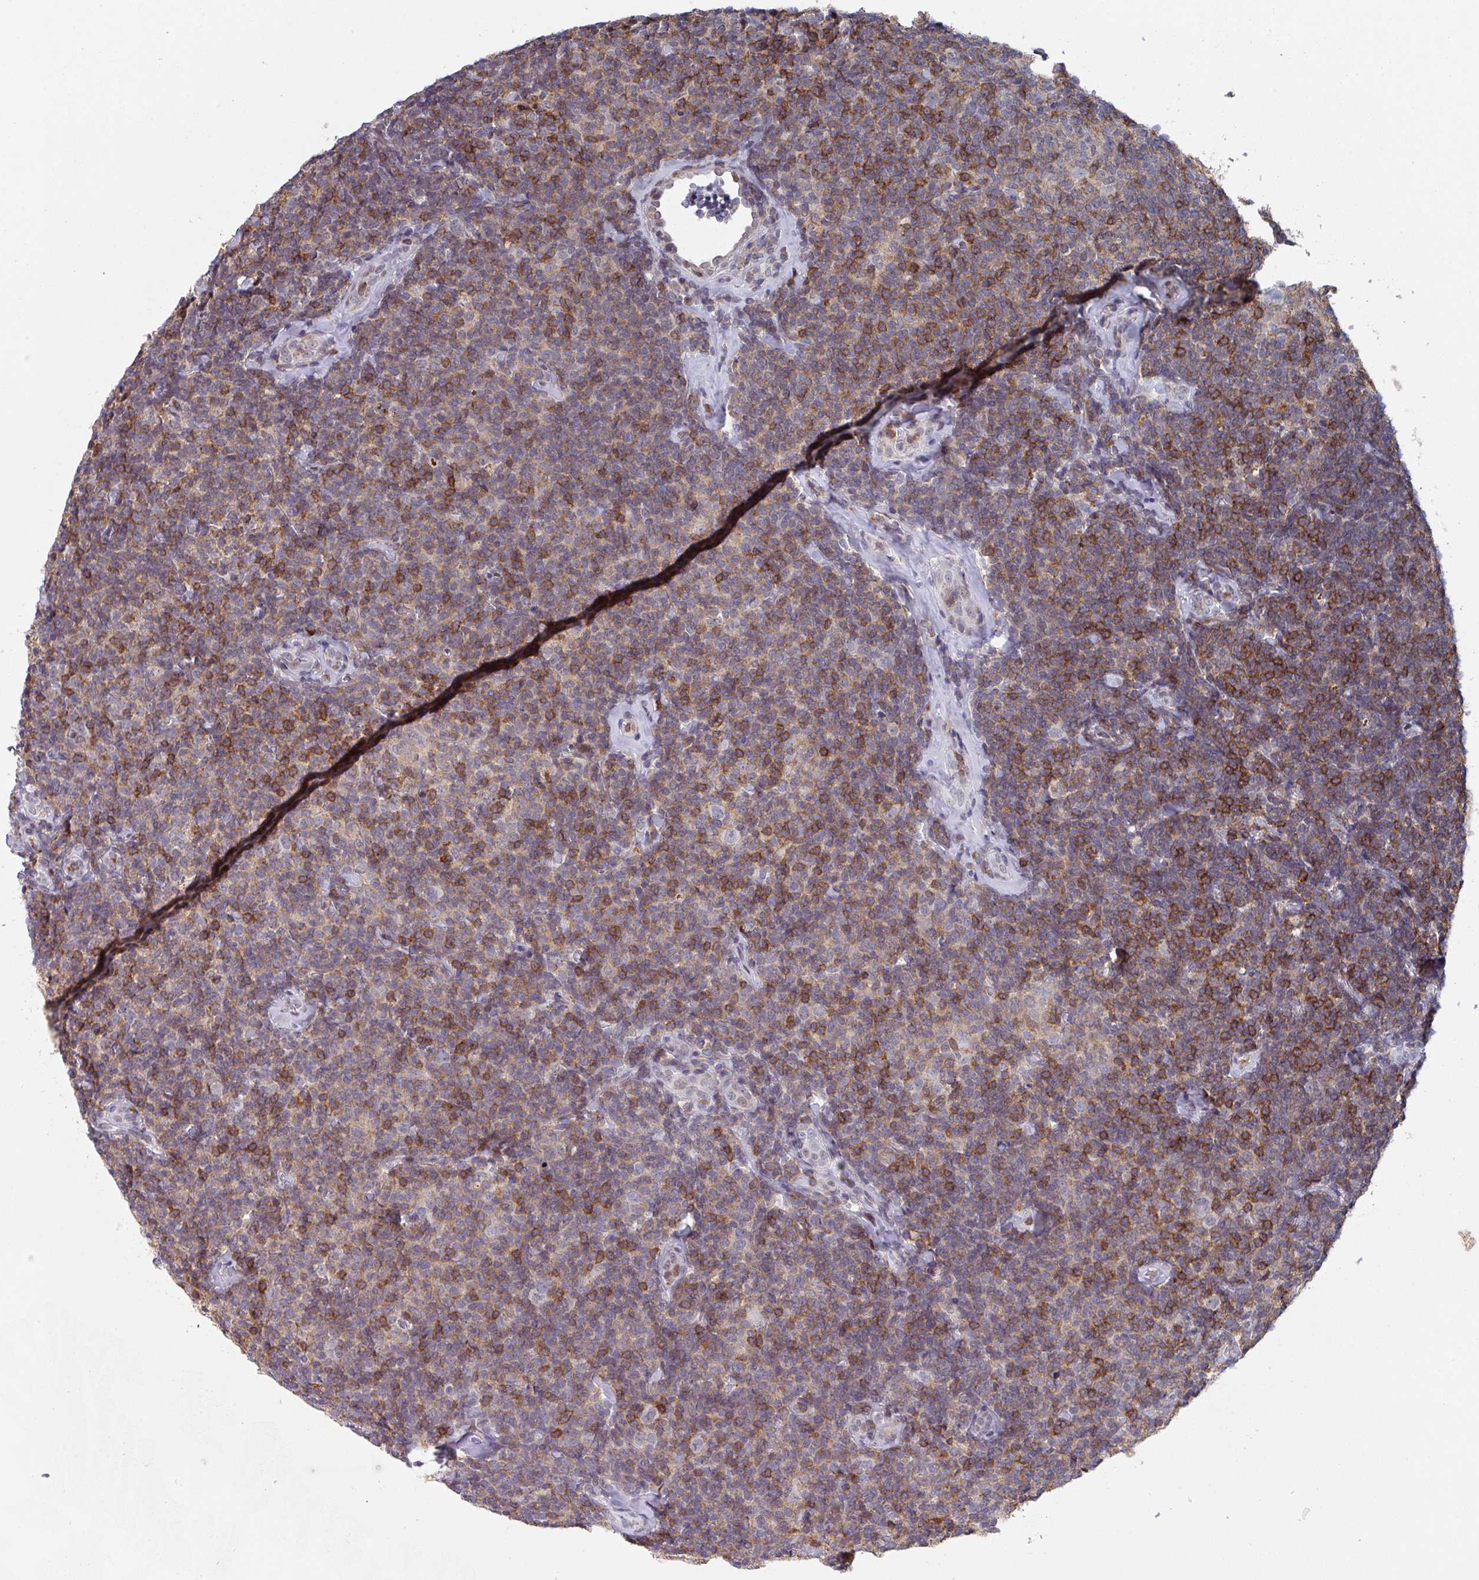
{"staining": {"intensity": "moderate", "quantity": ">75%", "location": "cytoplasmic/membranous"}, "tissue": "lymphoma", "cell_type": "Tumor cells", "image_type": "cancer", "snomed": [{"axis": "morphology", "description": "Malignant lymphoma, non-Hodgkin's type, Low grade"}, {"axis": "topography", "description": "Lymph node"}], "caption": "The image displays a brown stain indicating the presence of a protein in the cytoplasmic/membranous of tumor cells in lymphoma.", "gene": "RASAL3", "patient": {"sex": "female", "age": 56}}